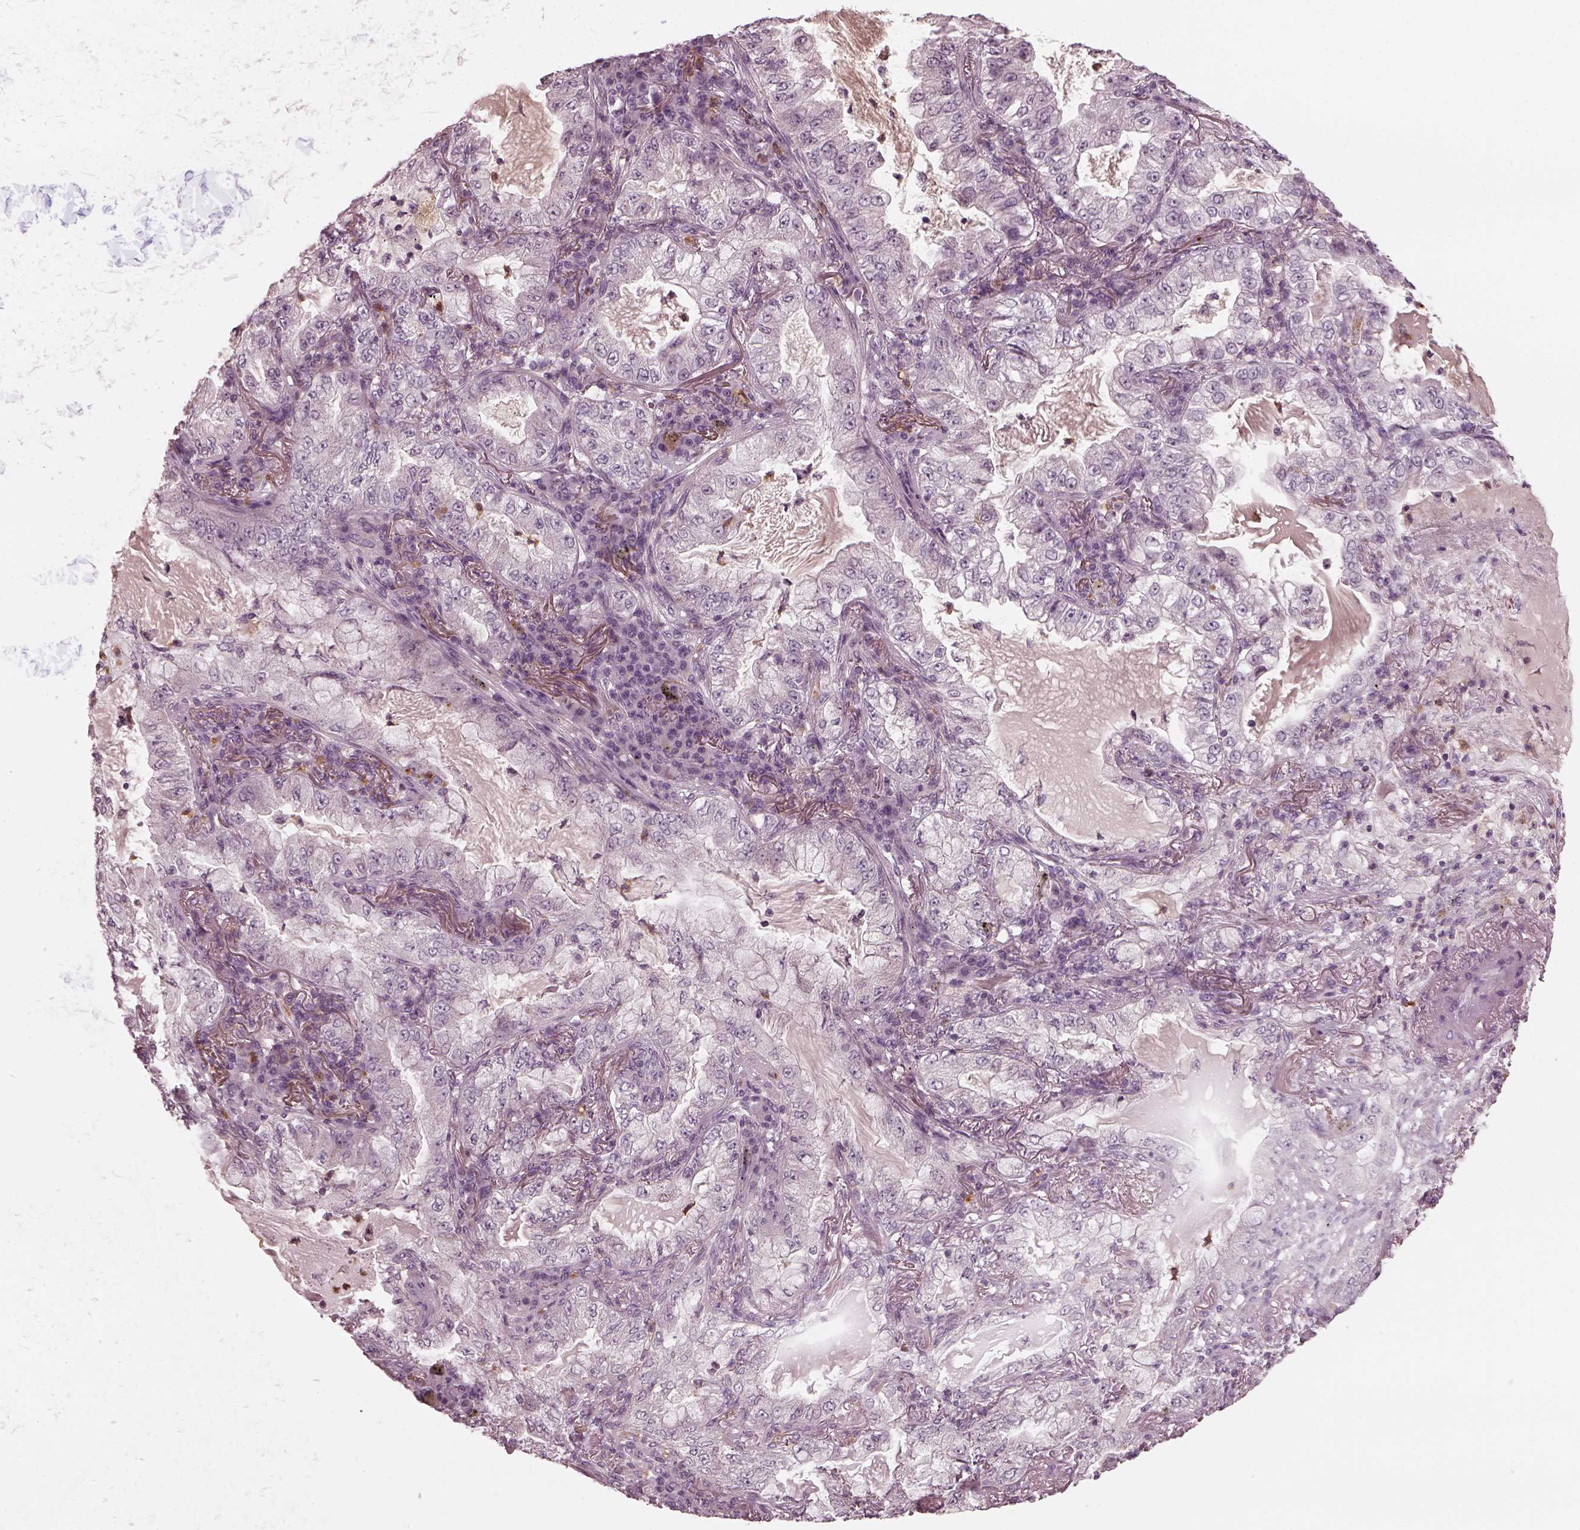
{"staining": {"intensity": "negative", "quantity": "none", "location": "none"}, "tissue": "lung cancer", "cell_type": "Tumor cells", "image_type": "cancer", "snomed": [{"axis": "morphology", "description": "Adenocarcinoma, NOS"}, {"axis": "topography", "description": "Lung"}], "caption": "This micrograph is of lung cancer stained with immunohistochemistry to label a protein in brown with the nuclei are counter-stained blue. There is no positivity in tumor cells.", "gene": "CHIT1", "patient": {"sex": "female", "age": 73}}